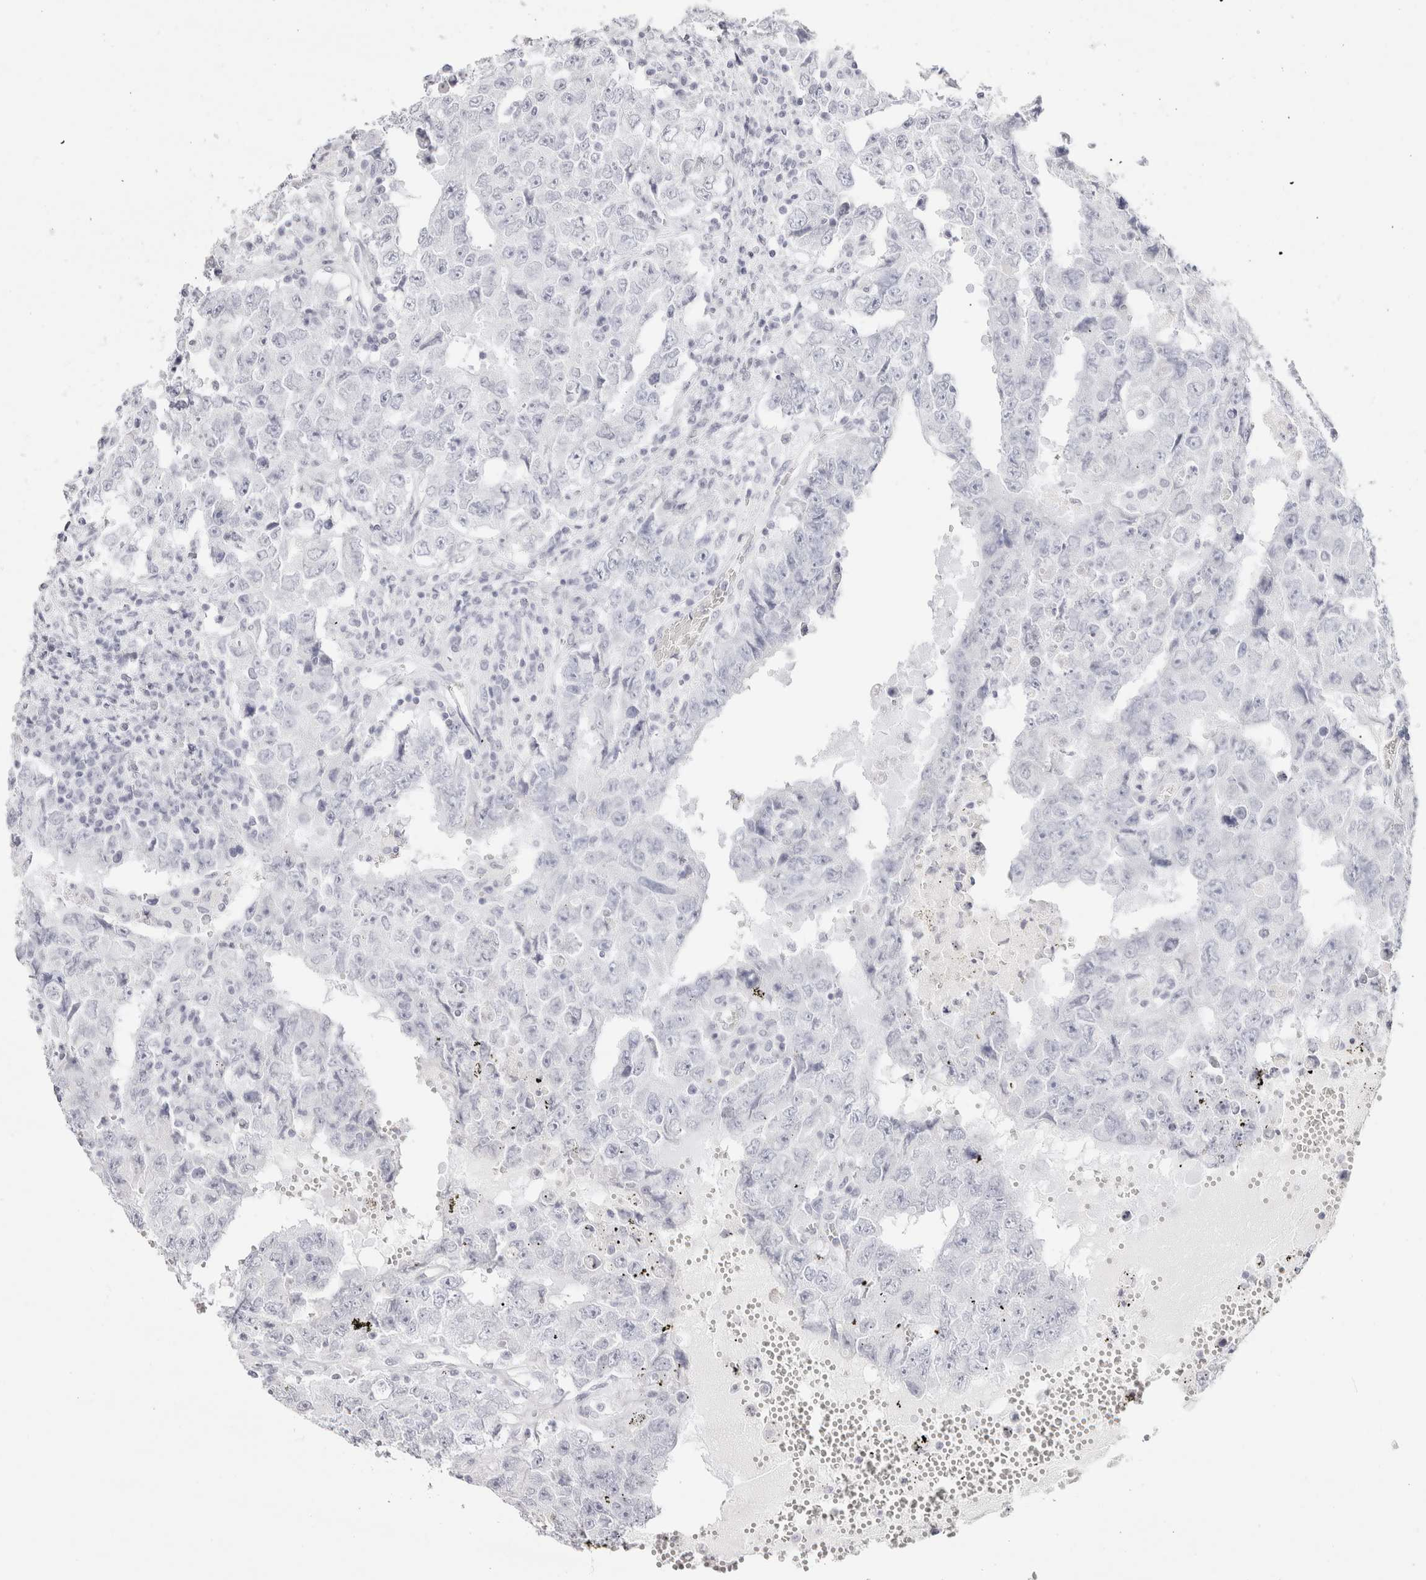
{"staining": {"intensity": "negative", "quantity": "none", "location": "none"}, "tissue": "testis cancer", "cell_type": "Tumor cells", "image_type": "cancer", "snomed": [{"axis": "morphology", "description": "Carcinoma, Embryonal, NOS"}, {"axis": "topography", "description": "Testis"}], "caption": "IHC image of human testis embryonal carcinoma stained for a protein (brown), which displays no expression in tumor cells.", "gene": "GARIN1A", "patient": {"sex": "male", "age": 26}}